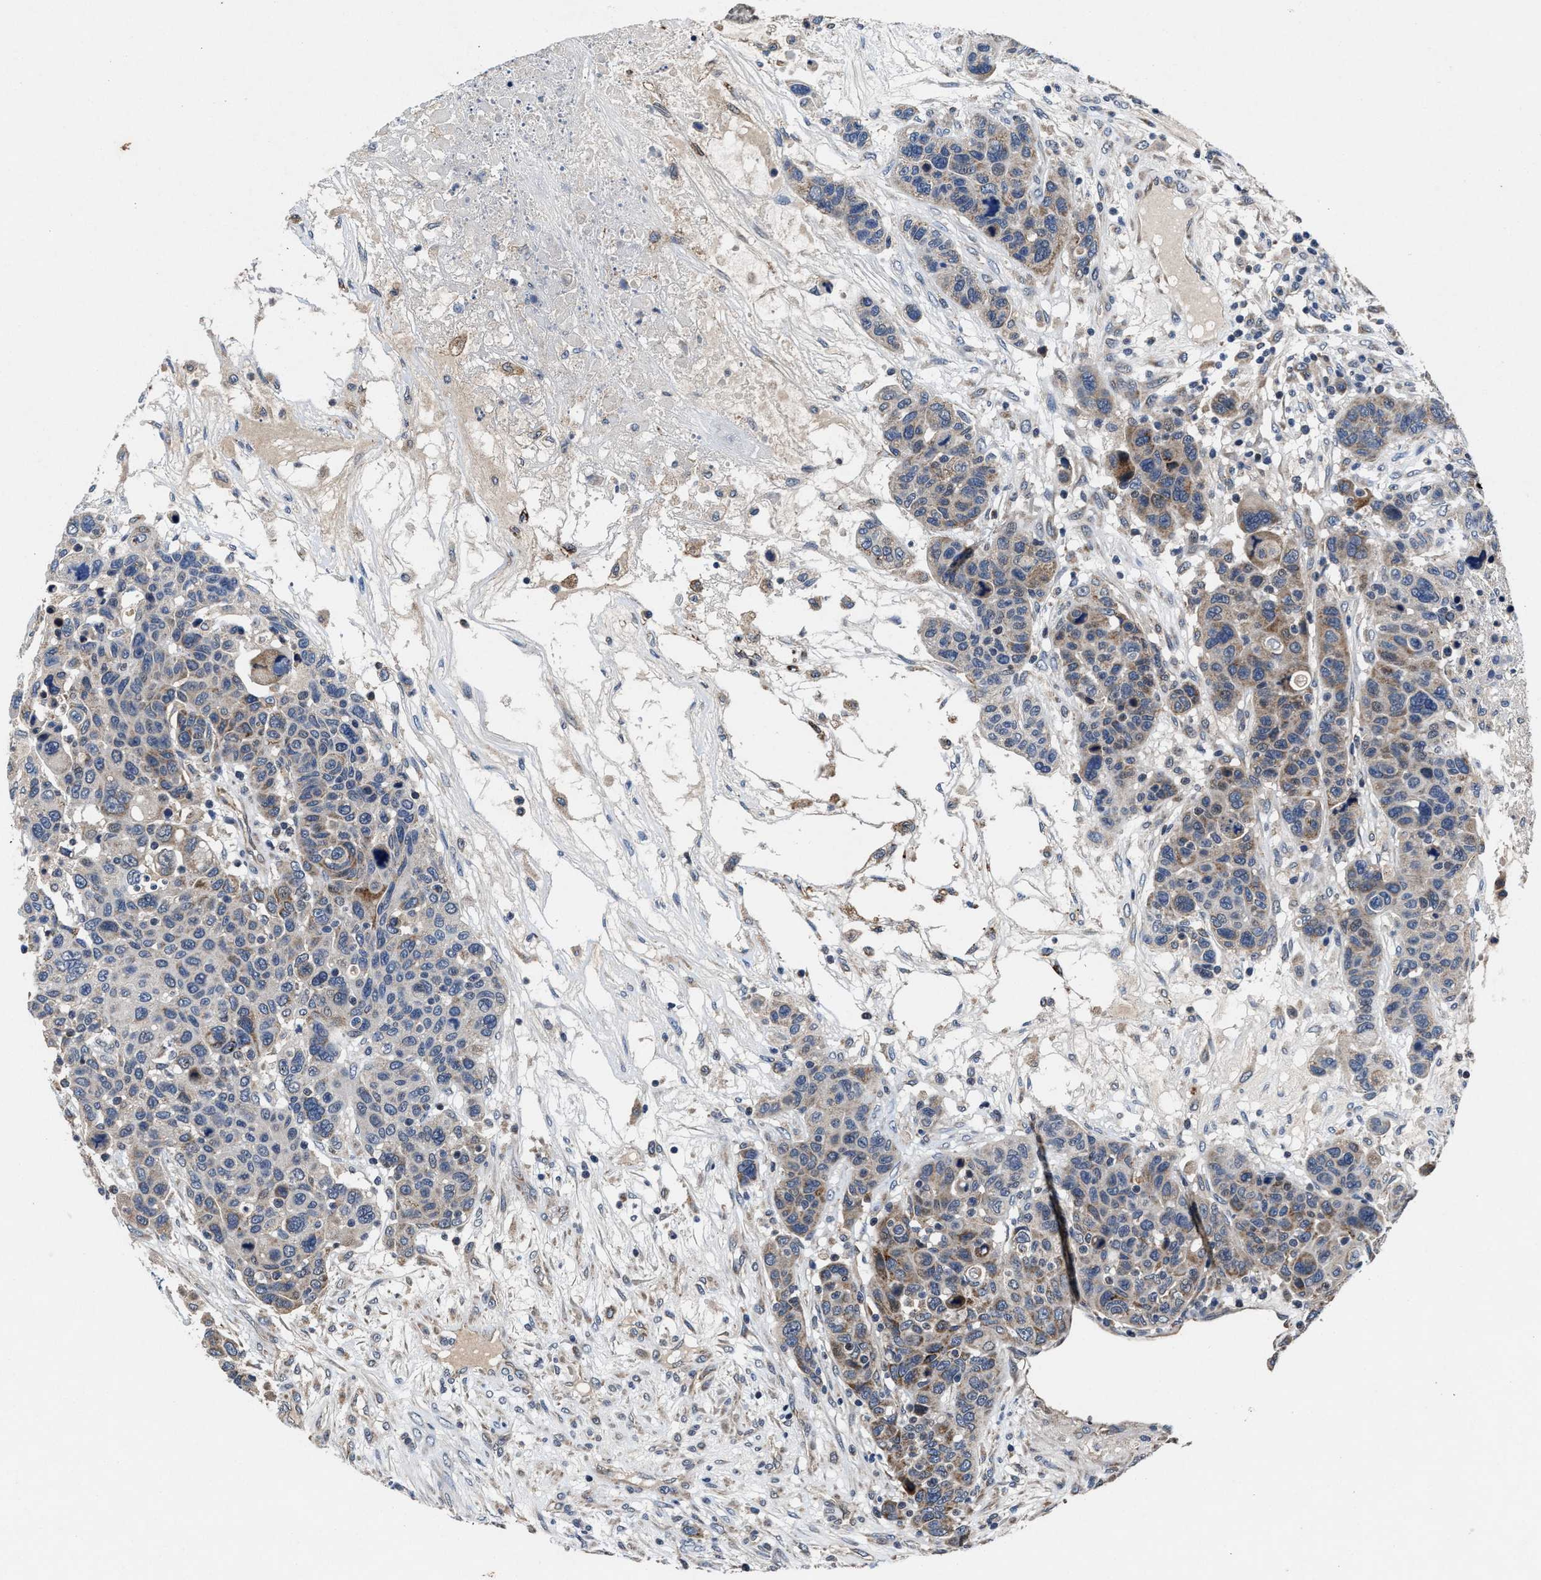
{"staining": {"intensity": "moderate", "quantity": "<25%", "location": "cytoplasmic/membranous"}, "tissue": "breast cancer", "cell_type": "Tumor cells", "image_type": "cancer", "snomed": [{"axis": "morphology", "description": "Duct carcinoma"}, {"axis": "topography", "description": "Breast"}], "caption": "Moderate cytoplasmic/membranous protein positivity is identified in approximately <25% of tumor cells in breast cancer (invasive ductal carcinoma). (Brightfield microscopy of DAB IHC at high magnification).", "gene": "TMEM53", "patient": {"sex": "female", "age": 37}}